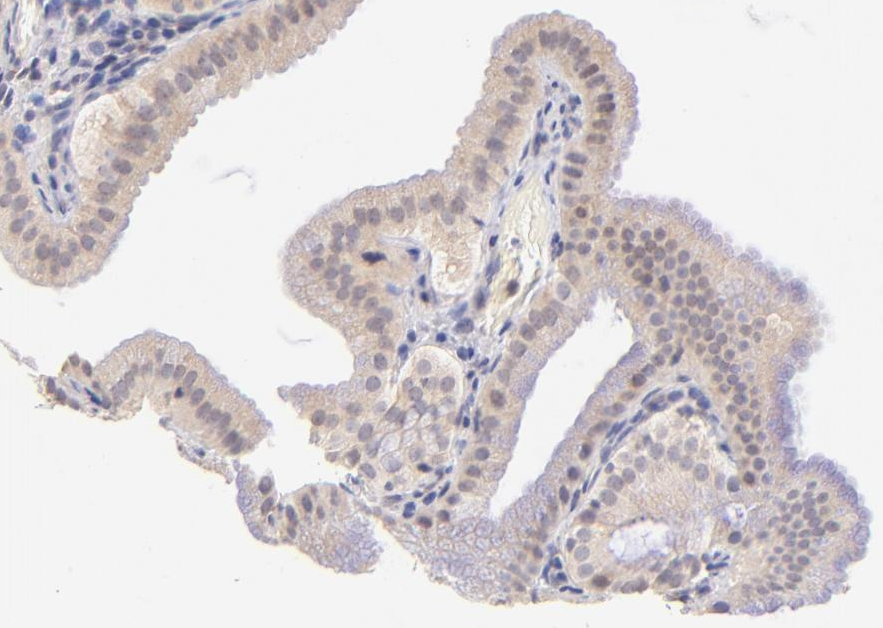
{"staining": {"intensity": "weak", "quantity": ">75%", "location": "cytoplasmic/membranous"}, "tissue": "gallbladder", "cell_type": "Glandular cells", "image_type": "normal", "snomed": [{"axis": "morphology", "description": "Normal tissue, NOS"}, {"axis": "topography", "description": "Gallbladder"}], "caption": "This histopathology image displays IHC staining of normal gallbladder, with low weak cytoplasmic/membranous positivity in about >75% of glandular cells.", "gene": "SPARC", "patient": {"sex": "female", "age": 63}}